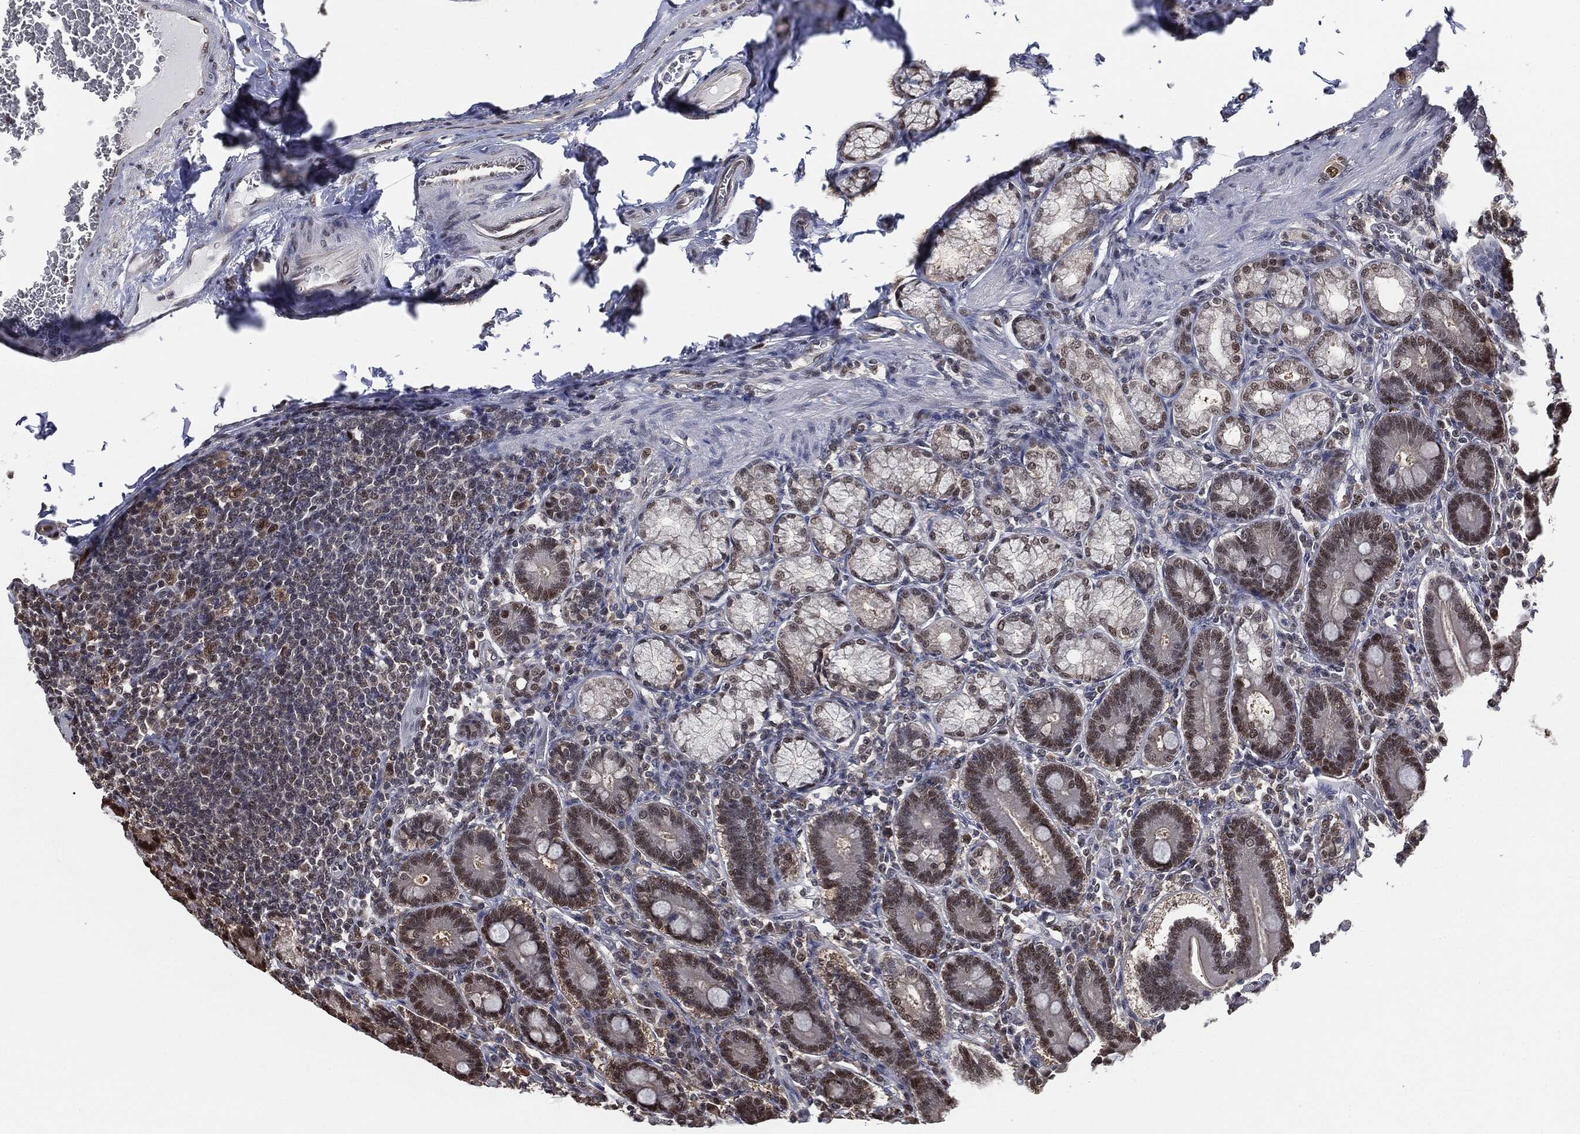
{"staining": {"intensity": "strong", "quantity": "25%-75%", "location": "nuclear"}, "tissue": "duodenum", "cell_type": "Glandular cells", "image_type": "normal", "snomed": [{"axis": "morphology", "description": "Normal tissue, NOS"}, {"axis": "topography", "description": "Duodenum"}], "caption": "An IHC photomicrograph of benign tissue is shown. Protein staining in brown labels strong nuclear positivity in duodenum within glandular cells.", "gene": "SHLD2", "patient": {"sex": "female", "age": 62}}